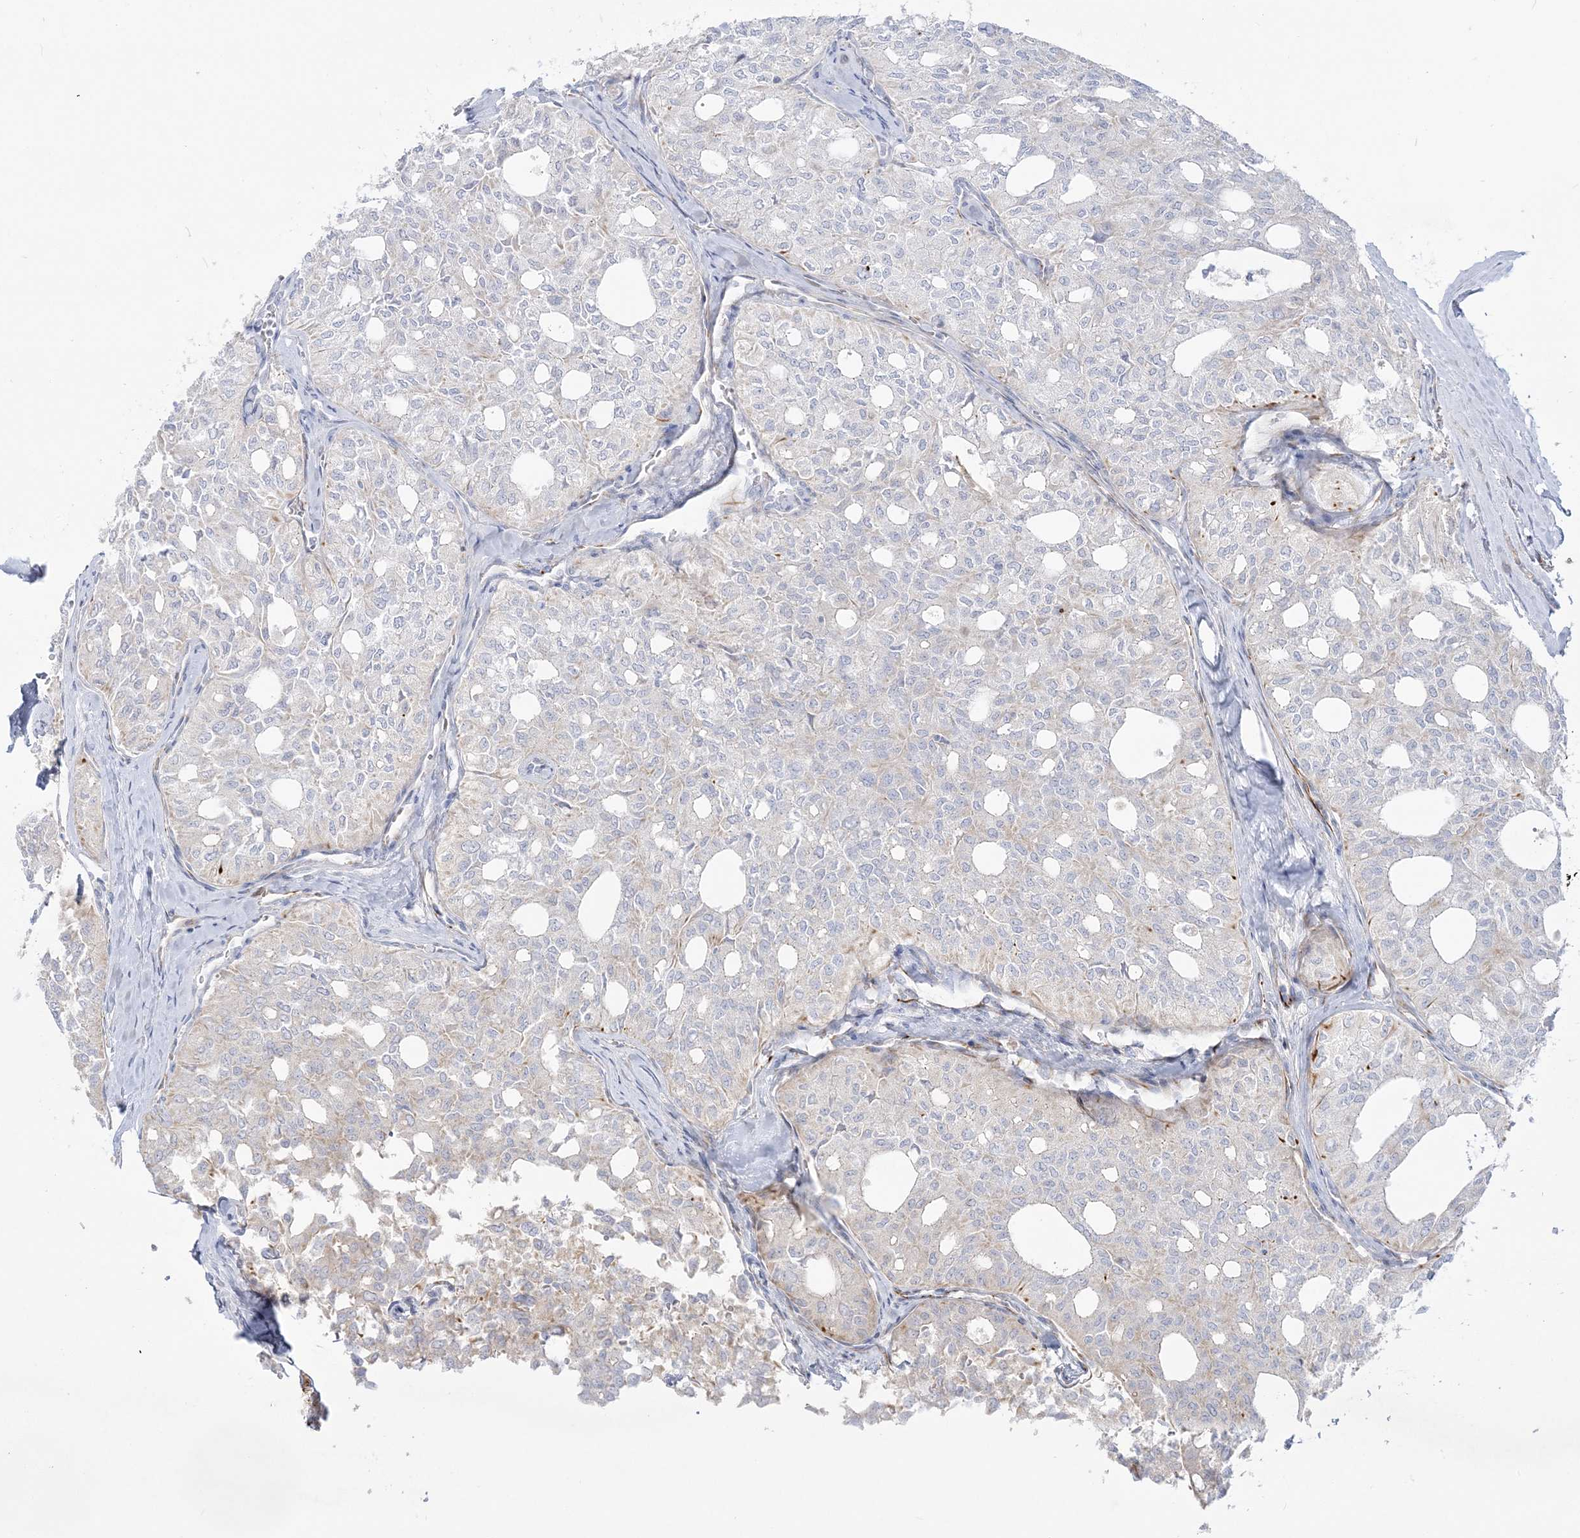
{"staining": {"intensity": "negative", "quantity": "none", "location": "none"}, "tissue": "thyroid cancer", "cell_type": "Tumor cells", "image_type": "cancer", "snomed": [{"axis": "morphology", "description": "Follicular adenoma carcinoma, NOS"}, {"axis": "topography", "description": "Thyroid gland"}], "caption": "This is a micrograph of IHC staining of thyroid cancer, which shows no expression in tumor cells. The staining is performed using DAB (3,3'-diaminobenzidine) brown chromogen with nuclei counter-stained in using hematoxylin.", "gene": "GPAT2", "patient": {"sex": "male", "age": 75}}